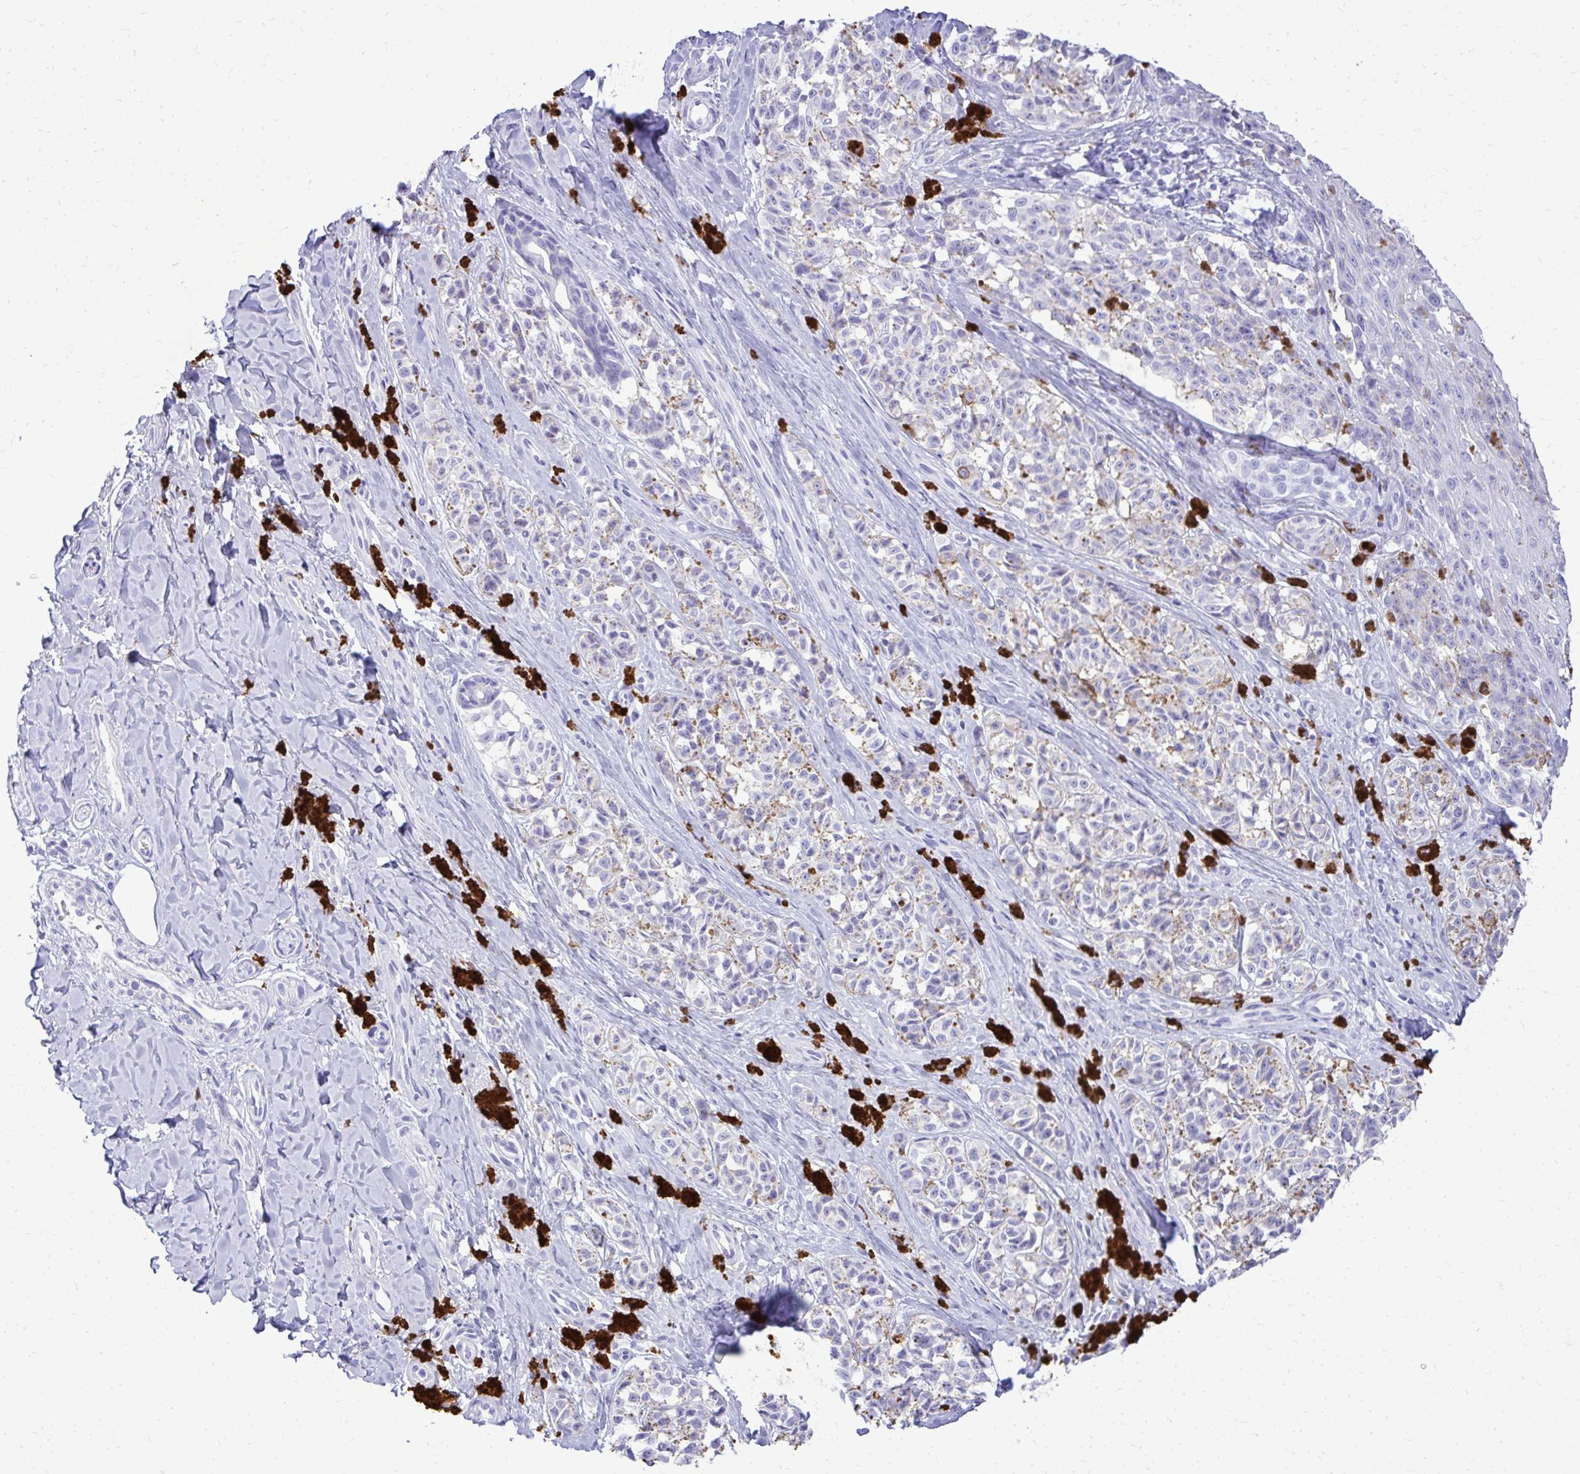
{"staining": {"intensity": "negative", "quantity": "none", "location": "none"}, "tissue": "melanoma", "cell_type": "Tumor cells", "image_type": "cancer", "snomed": [{"axis": "morphology", "description": "Malignant melanoma, NOS"}, {"axis": "topography", "description": "Skin"}], "caption": "Tumor cells show no significant expression in malignant melanoma.", "gene": "BCL6B", "patient": {"sex": "female", "age": 65}}